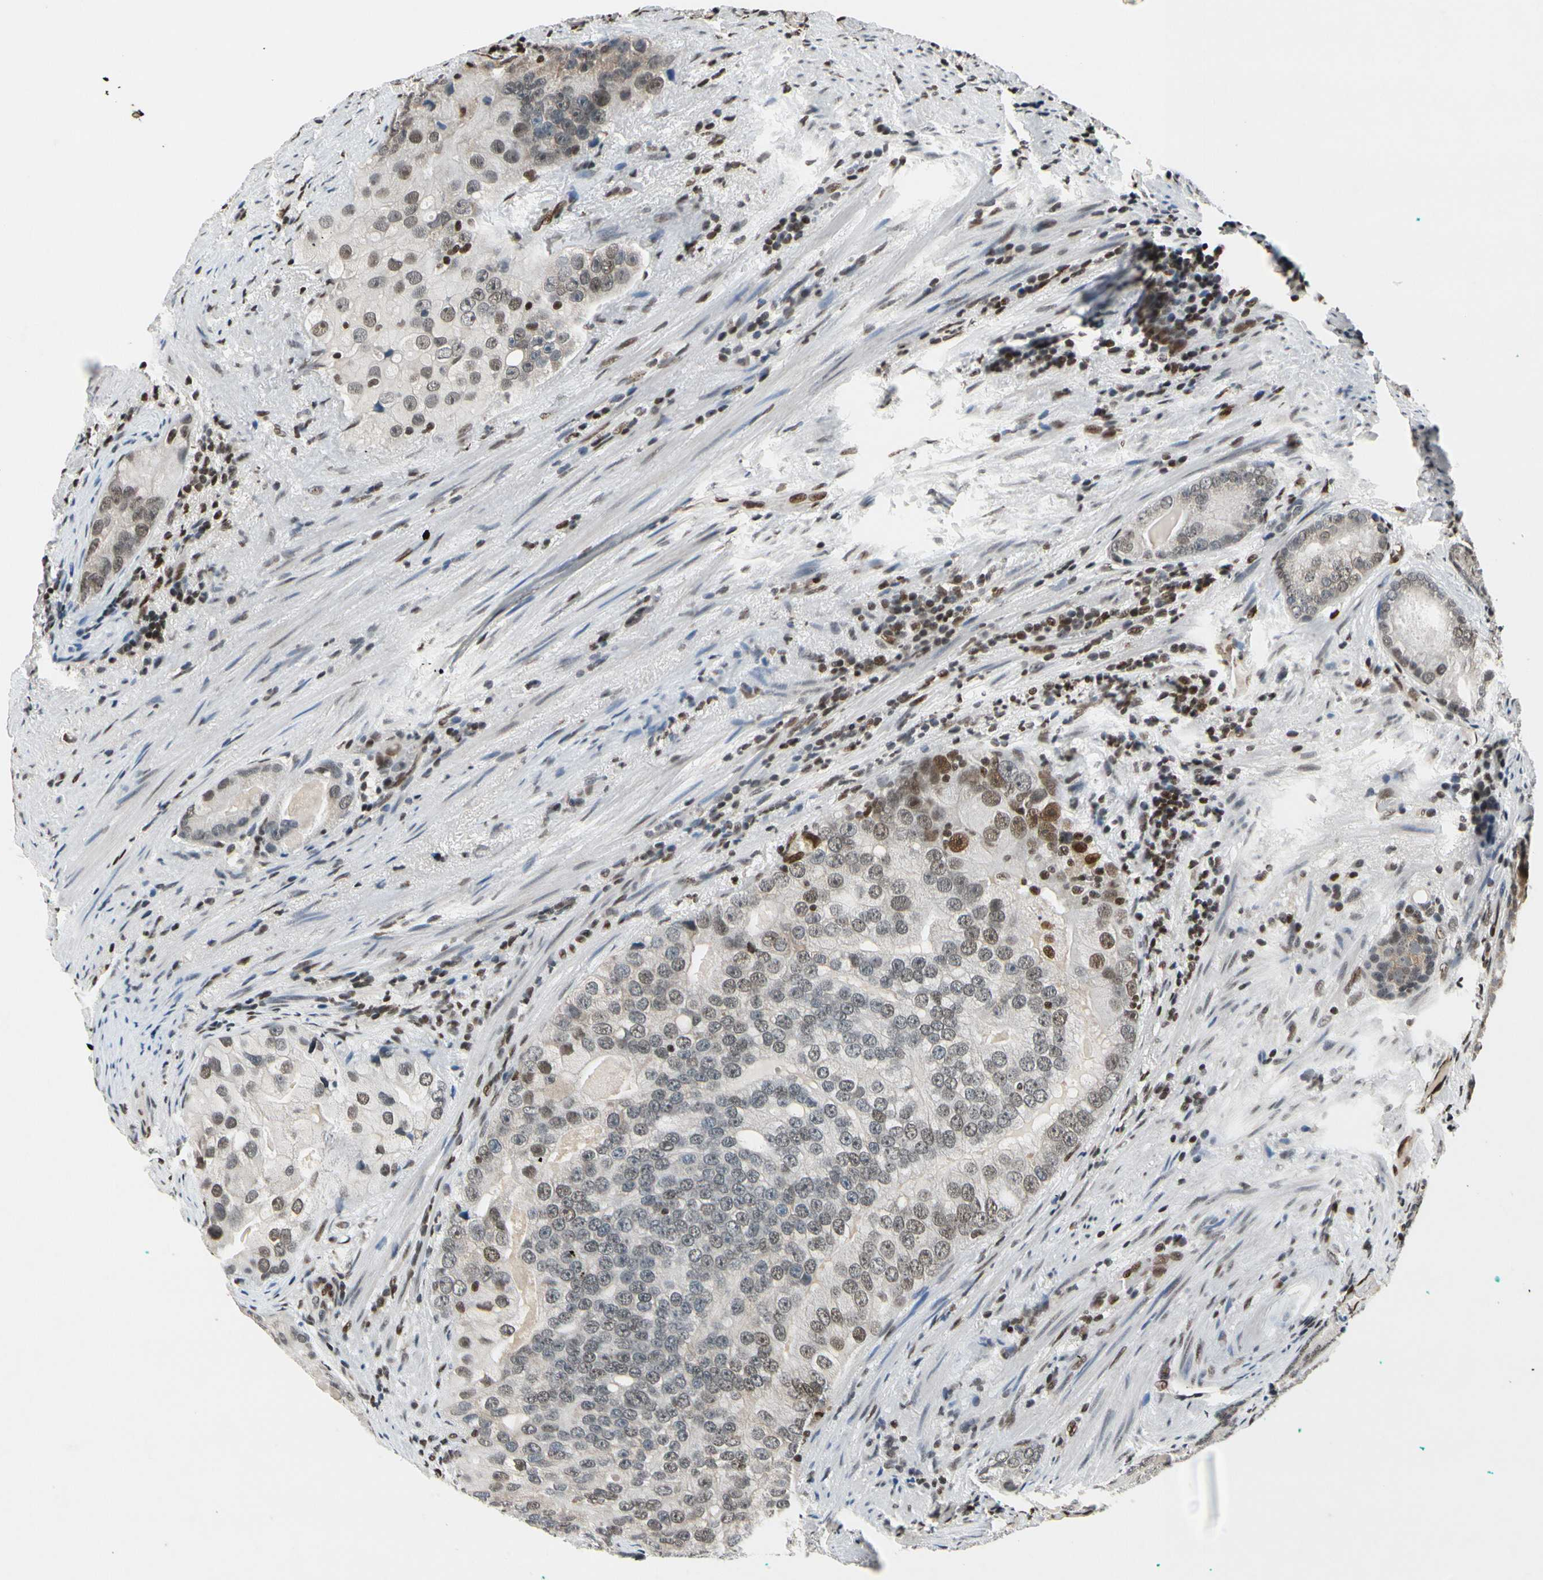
{"staining": {"intensity": "moderate", "quantity": "<25%", "location": "nuclear"}, "tissue": "prostate cancer", "cell_type": "Tumor cells", "image_type": "cancer", "snomed": [{"axis": "morphology", "description": "Adenocarcinoma, High grade"}, {"axis": "topography", "description": "Prostate"}], "caption": "Immunohistochemistry (IHC) photomicrograph of neoplastic tissue: human adenocarcinoma (high-grade) (prostate) stained using immunohistochemistry displays low levels of moderate protein expression localized specifically in the nuclear of tumor cells, appearing as a nuclear brown color.", "gene": "RECQL", "patient": {"sex": "male", "age": 66}}